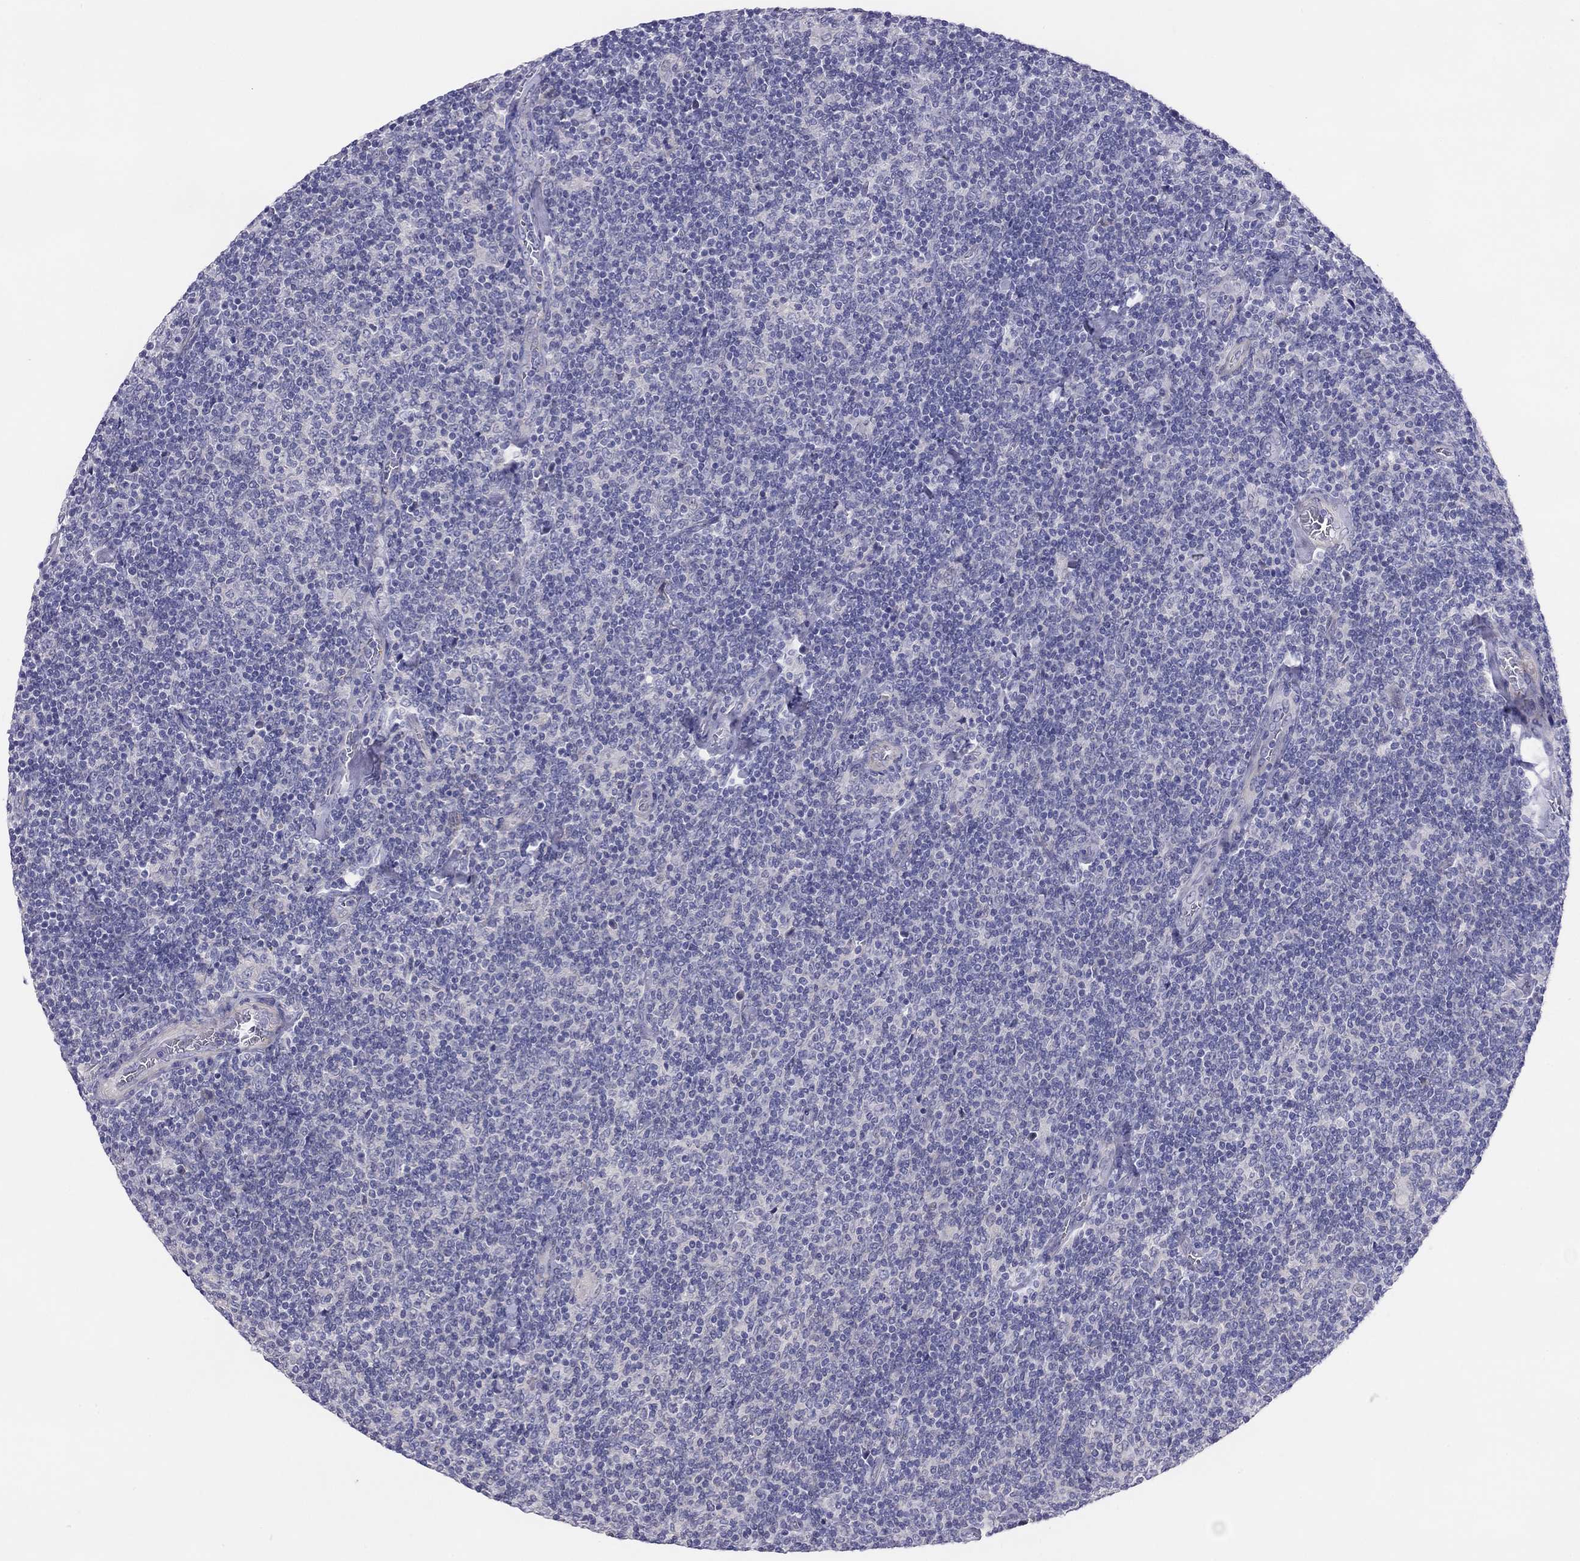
{"staining": {"intensity": "negative", "quantity": "none", "location": "none"}, "tissue": "lymphoma", "cell_type": "Tumor cells", "image_type": "cancer", "snomed": [{"axis": "morphology", "description": "Malignant lymphoma, non-Hodgkin's type, Low grade"}, {"axis": "topography", "description": "Lymph node"}], "caption": "This is a photomicrograph of IHC staining of lymphoma, which shows no positivity in tumor cells.", "gene": "MGAT4C", "patient": {"sex": "male", "age": 52}}